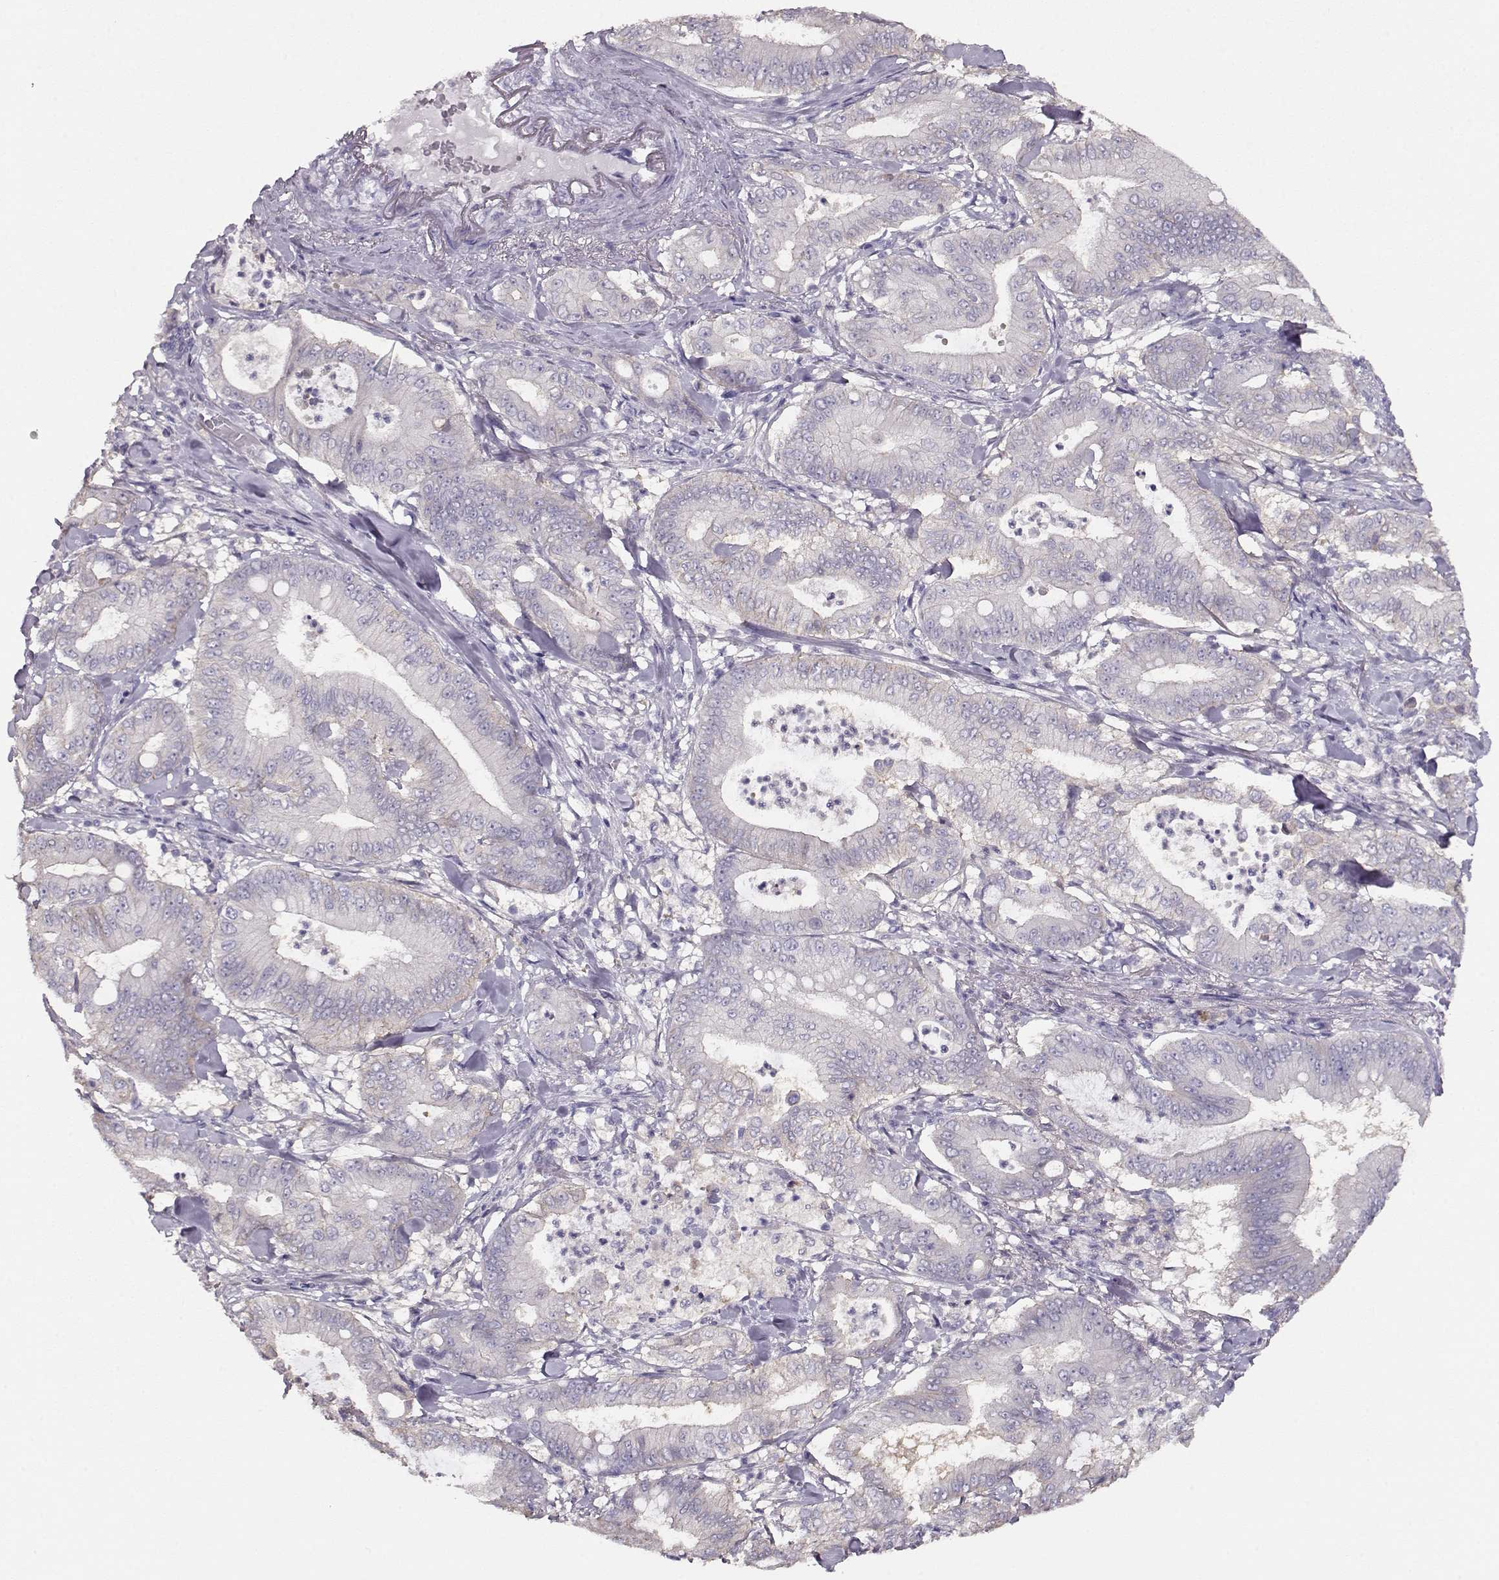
{"staining": {"intensity": "negative", "quantity": "none", "location": "none"}, "tissue": "pancreatic cancer", "cell_type": "Tumor cells", "image_type": "cancer", "snomed": [{"axis": "morphology", "description": "Adenocarcinoma, NOS"}, {"axis": "topography", "description": "Pancreas"}], "caption": "Immunohistochemical staining of pancreatic cancer demonstrates no significant staining in tumor cells.", "gene": "NDRG4", "patient": {"sex": "male", "age": 71}}